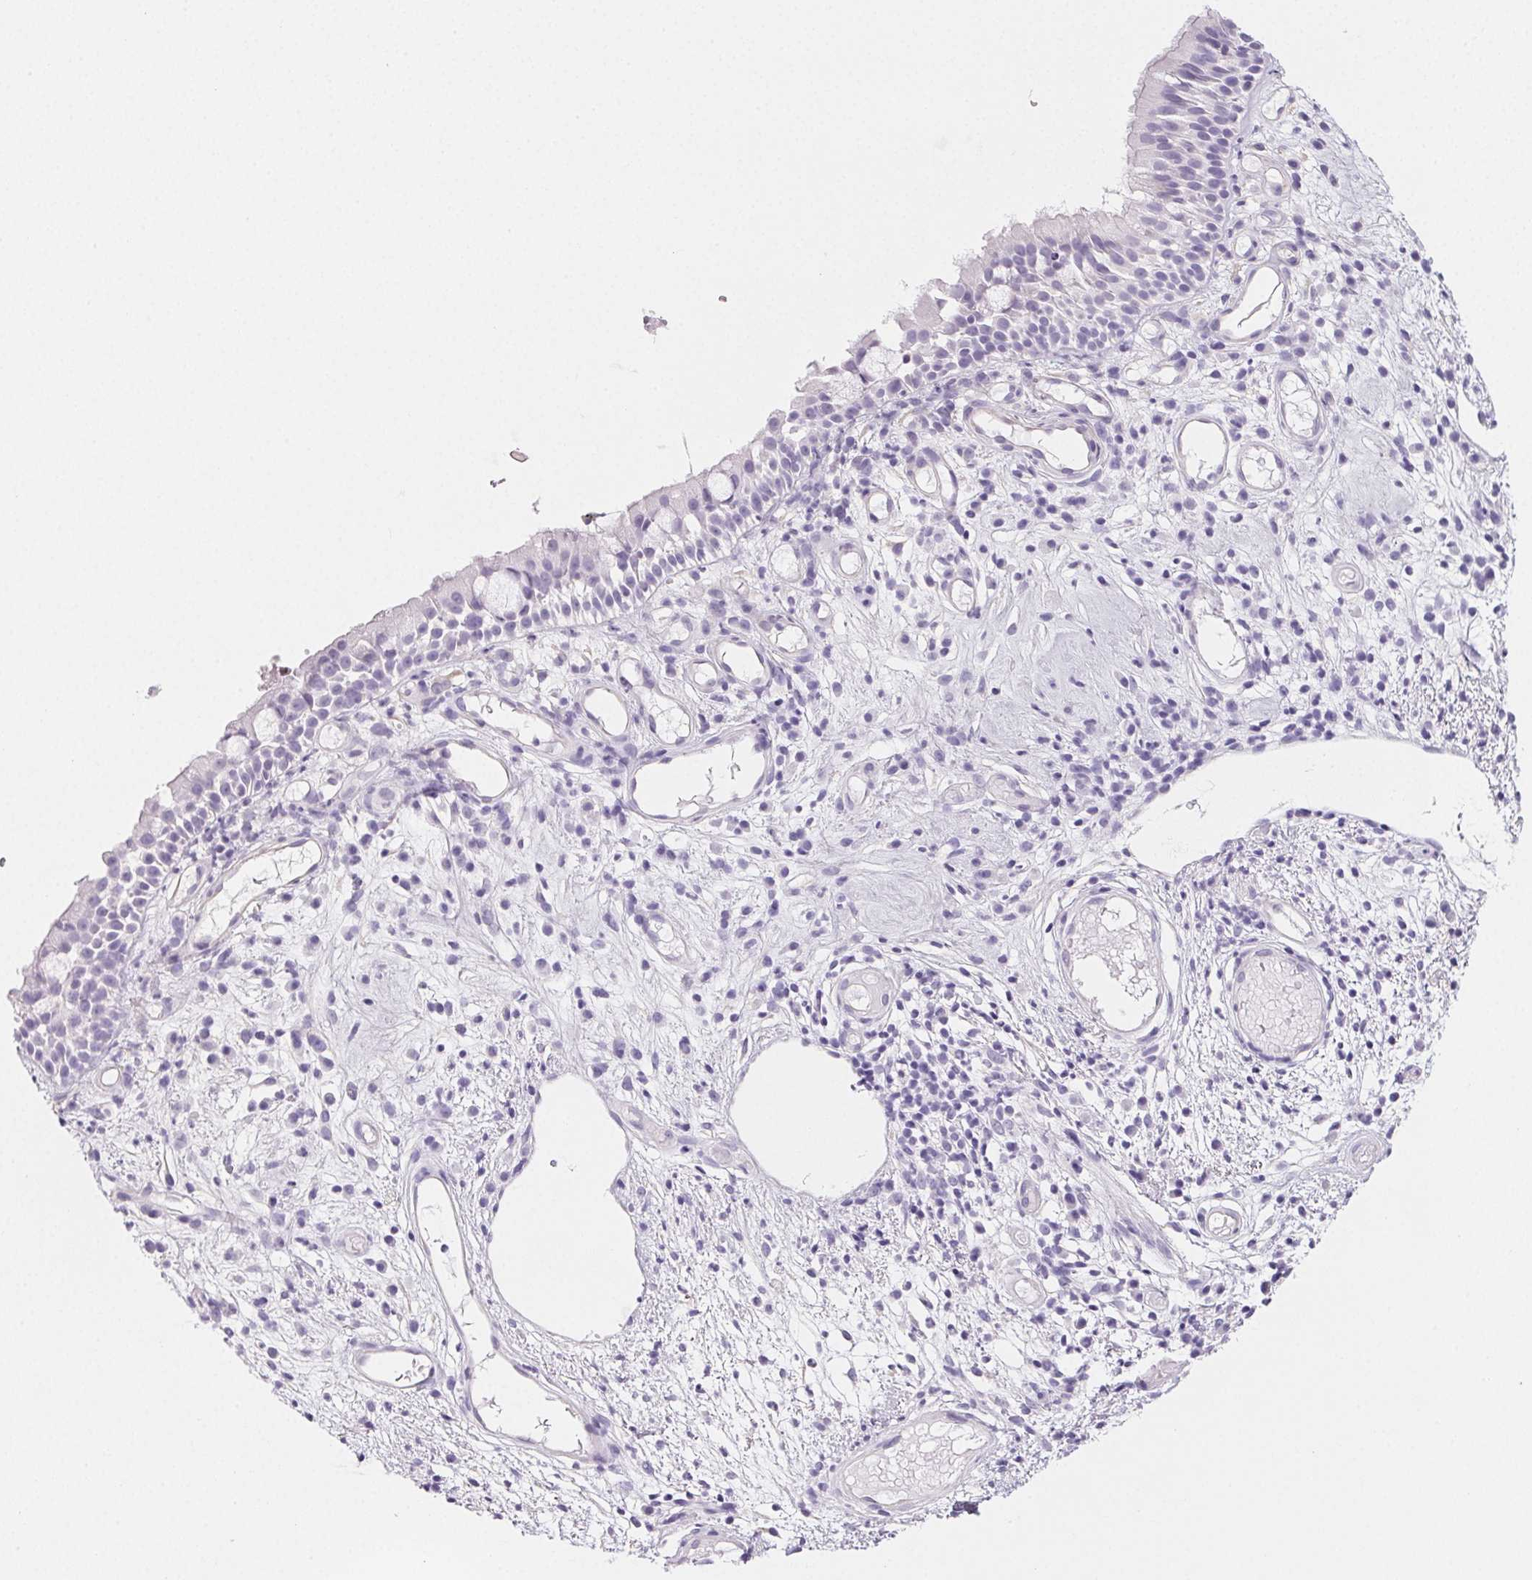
{"staining": {"intensity": "negative", "quantity": "none", "location": "none"}, "tissue": "nasopharynx", "cell_type": "Respiratory epithelial cells", "image_type": "normal", "snomed": [{"axis": "morphology", "description": "Normal tissue, NOS"}, {"axis": "morphology", "description": "Inflammation, NOS"}, {"axis": "topography", "description": "Nasopharynx"}], "caption": "This is an IHC image of normal human nasopharynx. There is no expression in respiratory epithelial cells.", "gene": "PRSS1", "patient": {"sex": "male", "age": 54}}